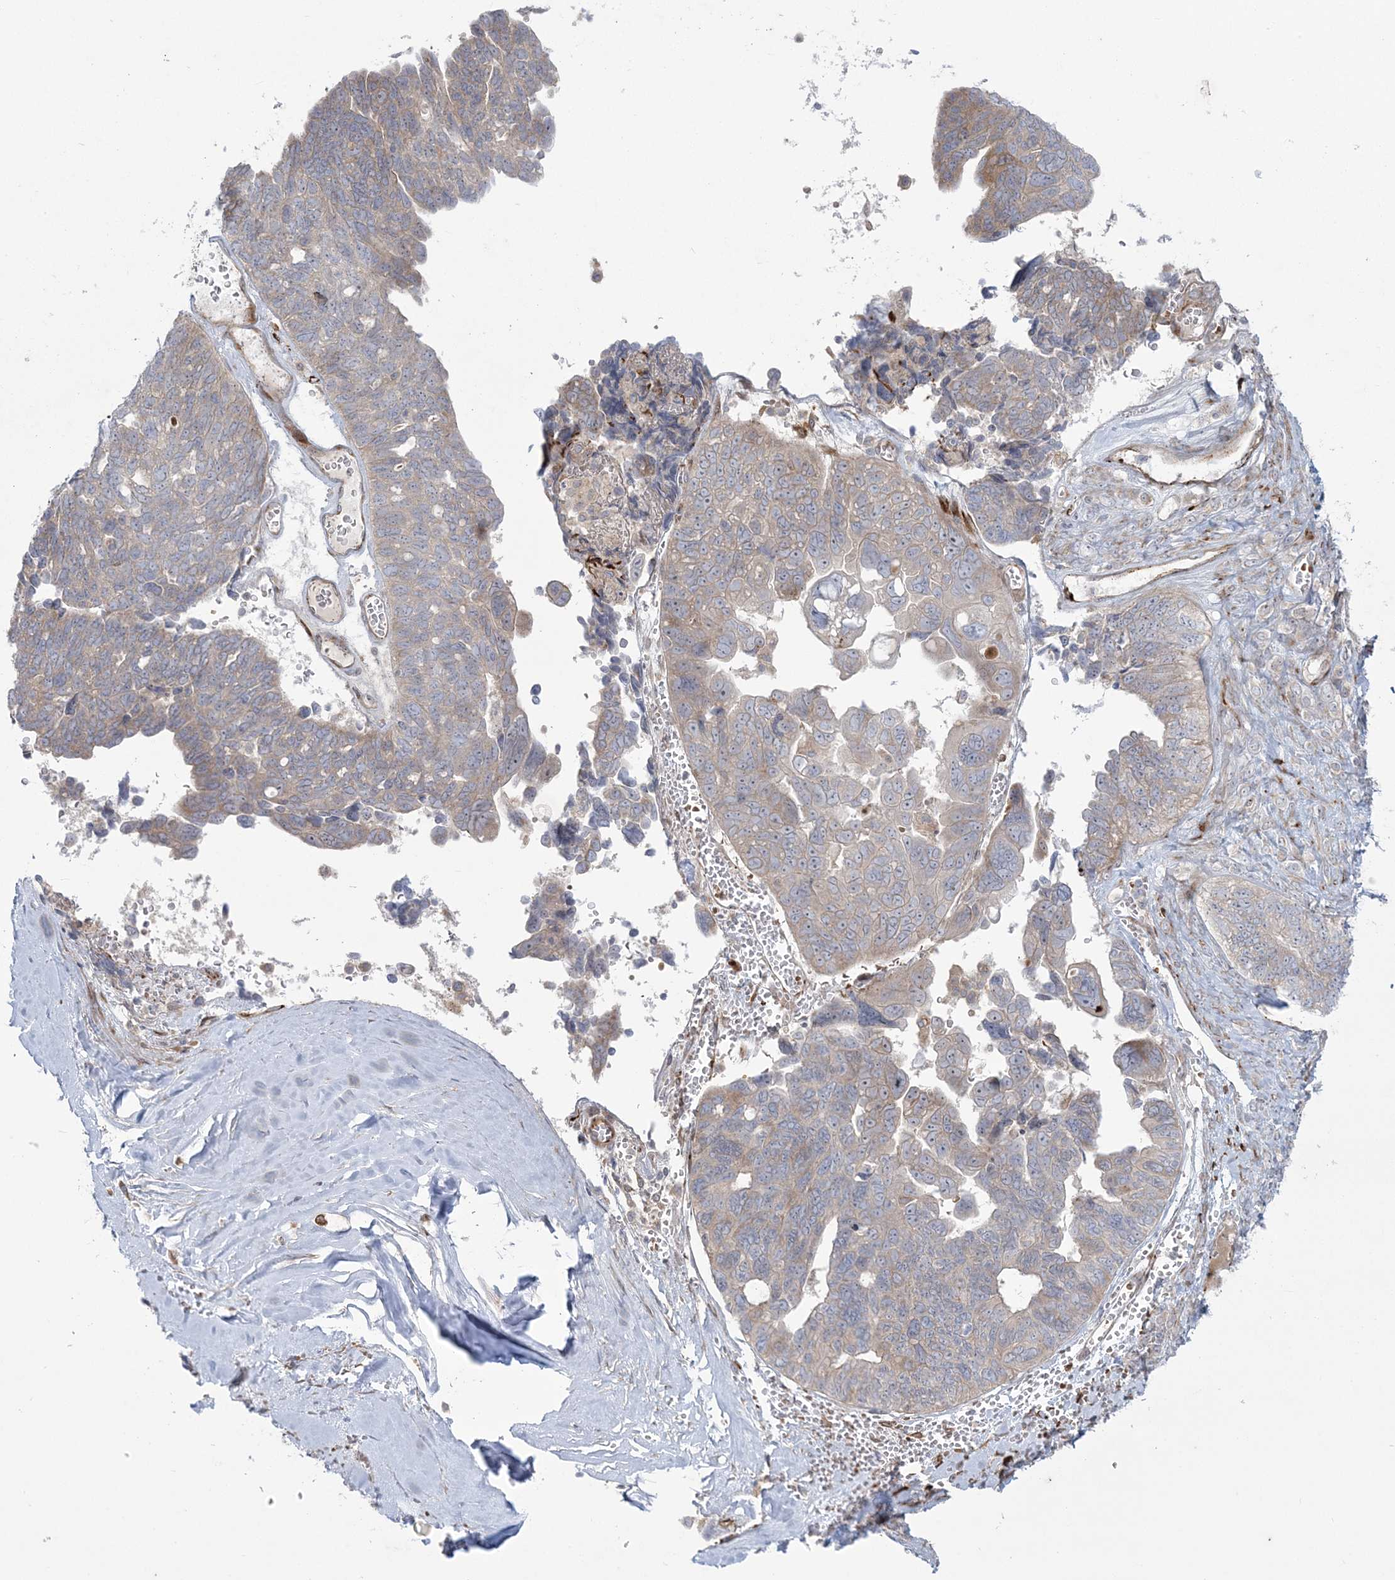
{"staining": {"intensity": "weak", "quantity": "25%-75%", "location": "cytoplasmic/membranous"}, "tissue": "ovarian cancer", "cell_type": "Tumor cells", "image_type": "cancer", "snomed": [{"axis": "morphology", "description": "Cystadenocarcinoma, serous, NOS"}, {"axis": "topography", "description": "Ovary"}], "caption": "Immunohistochemical staining of ovarian cancer demonstrates low levels of weak cytoplasmic/membranous protein staining in approximately 25%-75% of tumor cells.", "gene": "NUDT9", "patient": {"sex": "female", "age": 79}}